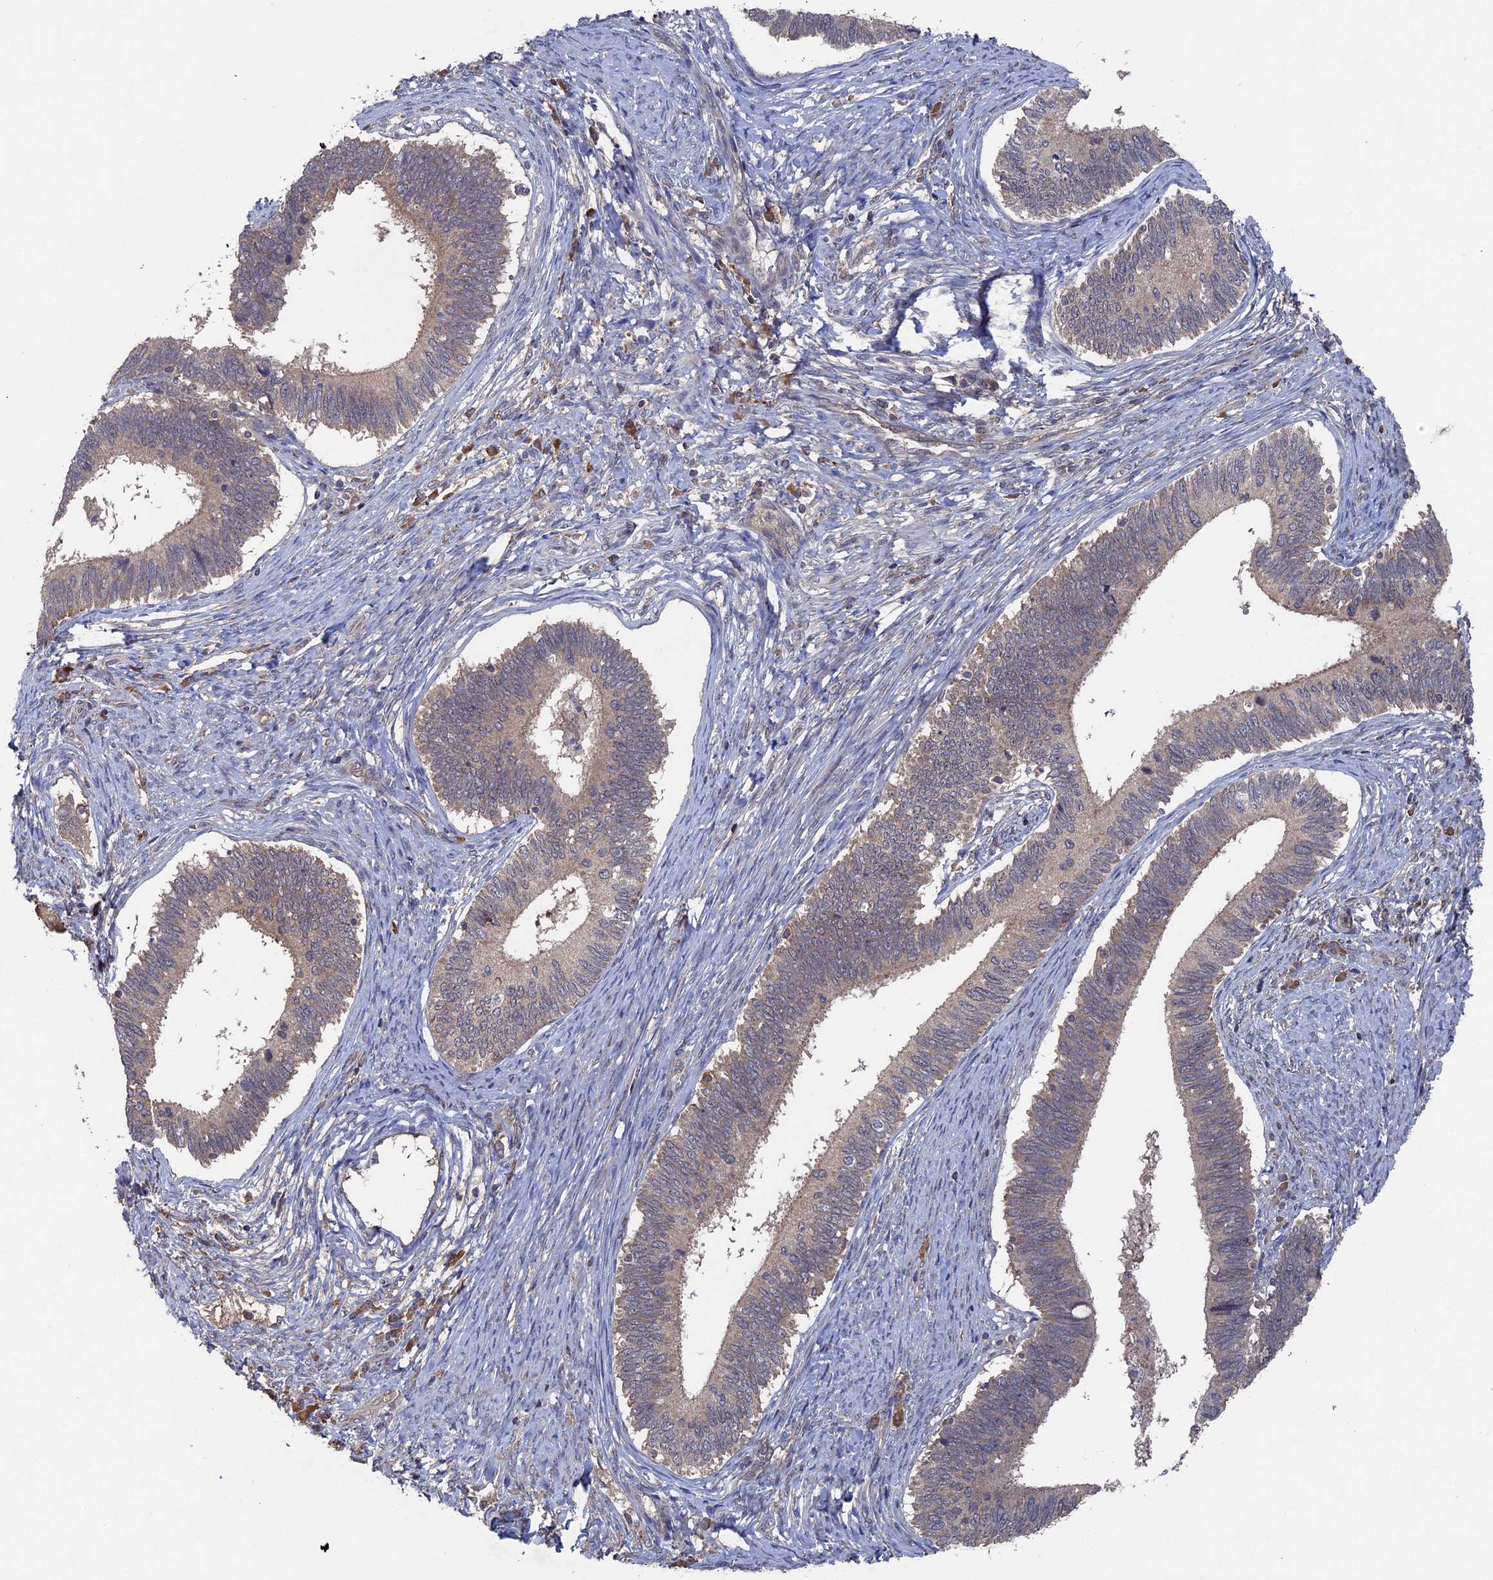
{"staining": {"intensity": "negative", "quantity": "none", "location": "none"}, "tissue": "cervical cancer", "cell_type": "Tumor cells", "image_type": "cancer", "snomed": [{"axis": "morphology", "description": "Adenocarcinoma, NOS"}, {"axis": "topography", "description": "Cervix"}], "caption": "Immunohistochemistry (IHC) of human cervical adenocarcinoma exhibits no expression in tumor cells. Brightfield microscopy of IHC stained with DAB (brown) and hematoxylin (blue), captured at high magnification.", "gene": "RAB15", "patient": {"sex": "female", "age": 42}}